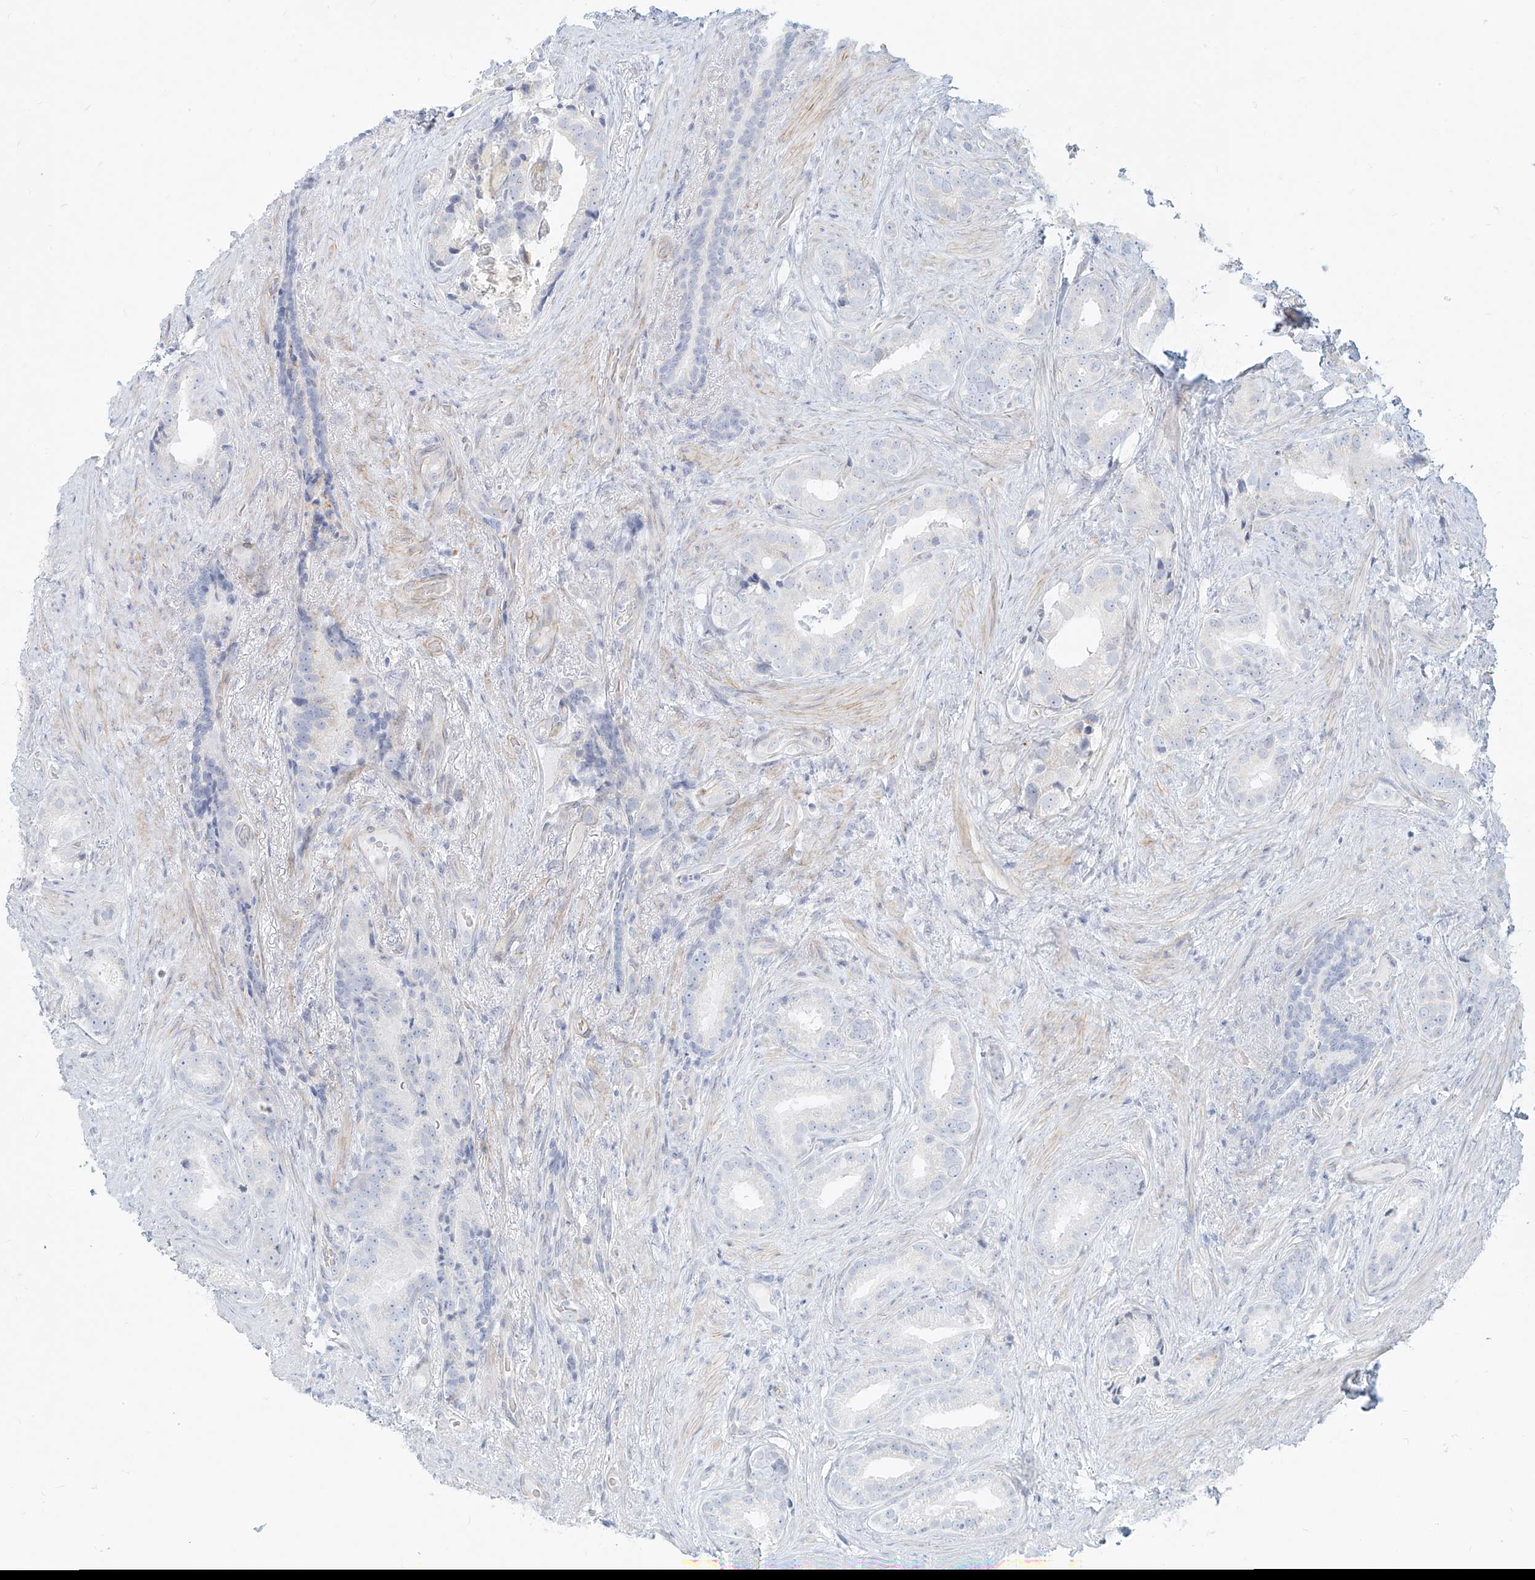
{"staining": {"intensity": "negative", "quantity": "none", "location": "none"}, "tissue": "prostate cancer", "cell_type": "Tumor cells", "image_type": "cancer", "snomed": [{"axis": "morphology", "description": "Adenocarcinoma, Low grade"}, {"axis": "topography", "description": "Prostate"}], "caption": "The image exhibits no significant positivity in tumor cells of prostate adenocarcinoma (low-grade).", "gene": "ITPKB", "patient": {"sex": "male", "age": 71}}